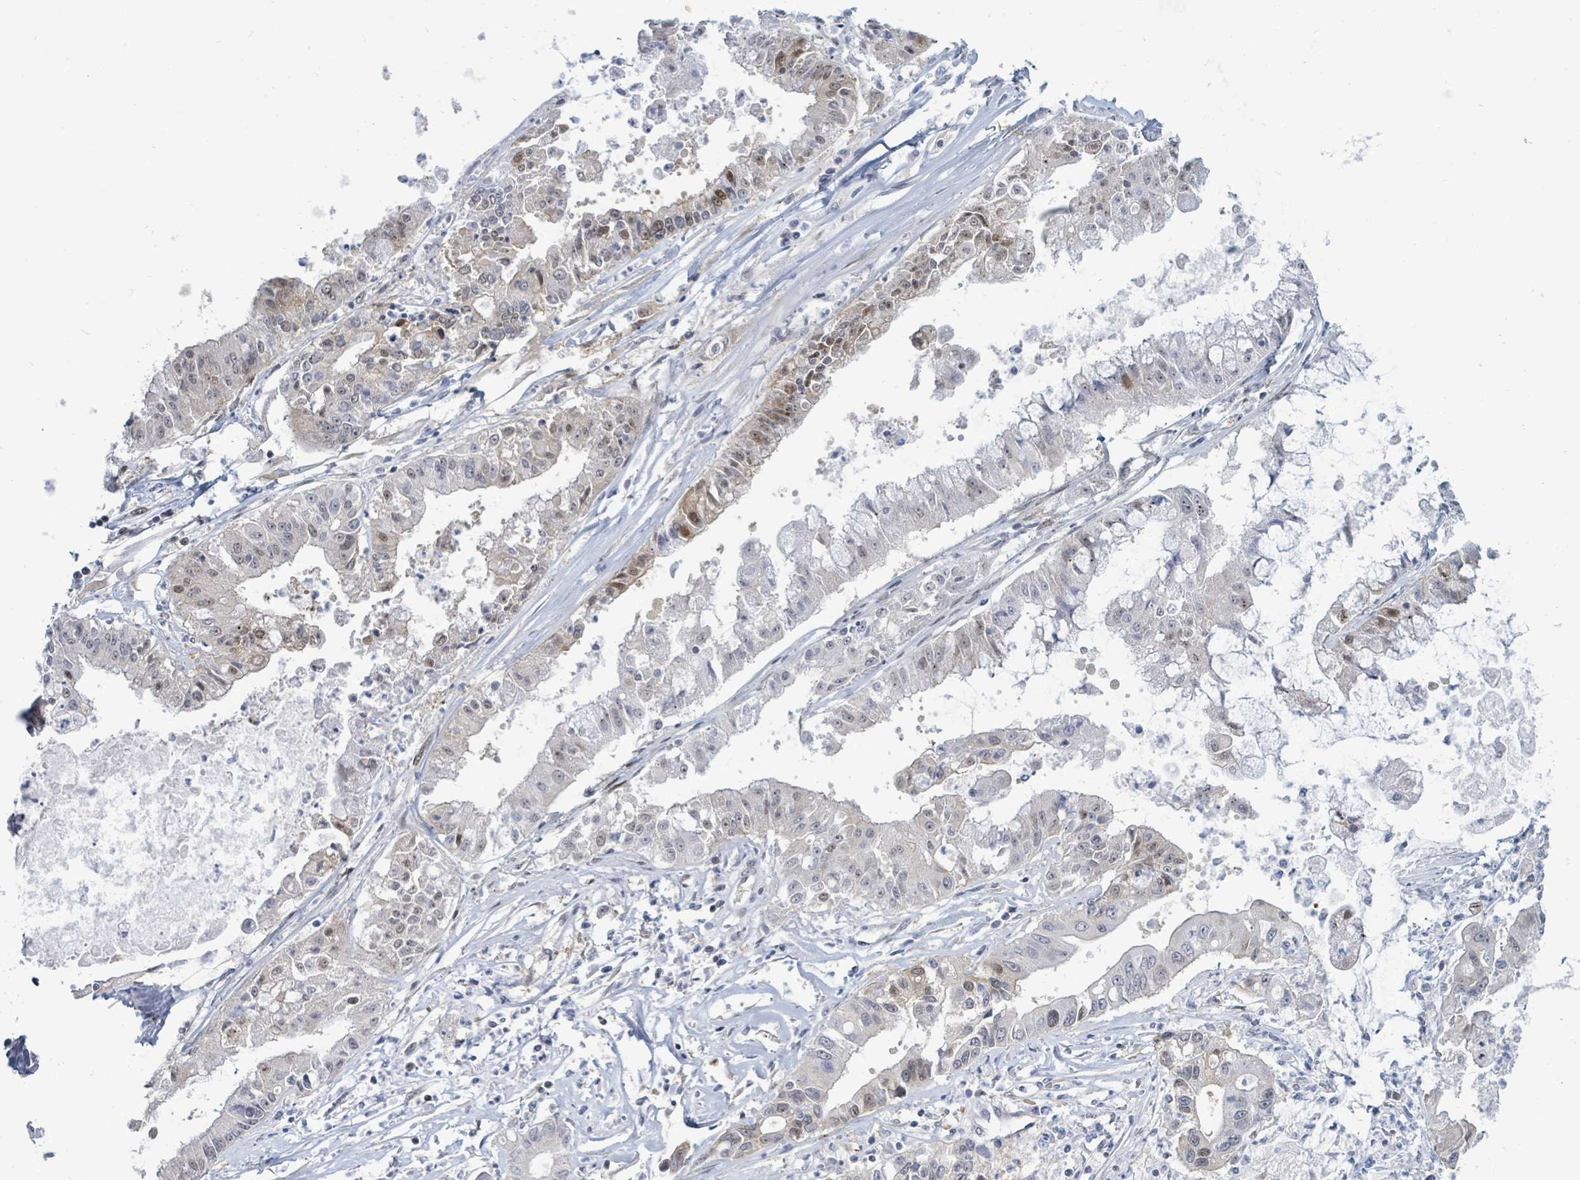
{"staining": {"intensity": "moderate", "quantity": "<25%", "location": "nuclear"}, "tissue": "ovarian cancer", "cell_type": "Tumor cells", "image_type": "cancer", "snomed": [{"axis": "morphology", "description": "Cystadenocarcinoma, mucinous, NOS"}, {"axis": "topography", "description": "Ovary"}], "caption": "IHC staining of mucinous cystadenocarcinoma (ovarian), which exhibits low levels of moderate nuclear staining in approximately <25% of tumor cells indicating moderate nuclear protein staining. The staining was performed using DAB (3,3'-diaminobenzidine) (brown) for protein detection and nuclei were counterstained in hematoxylin (blue).", "gene": "SUMO4", "patient": {"sex": "female", "age": 70}}